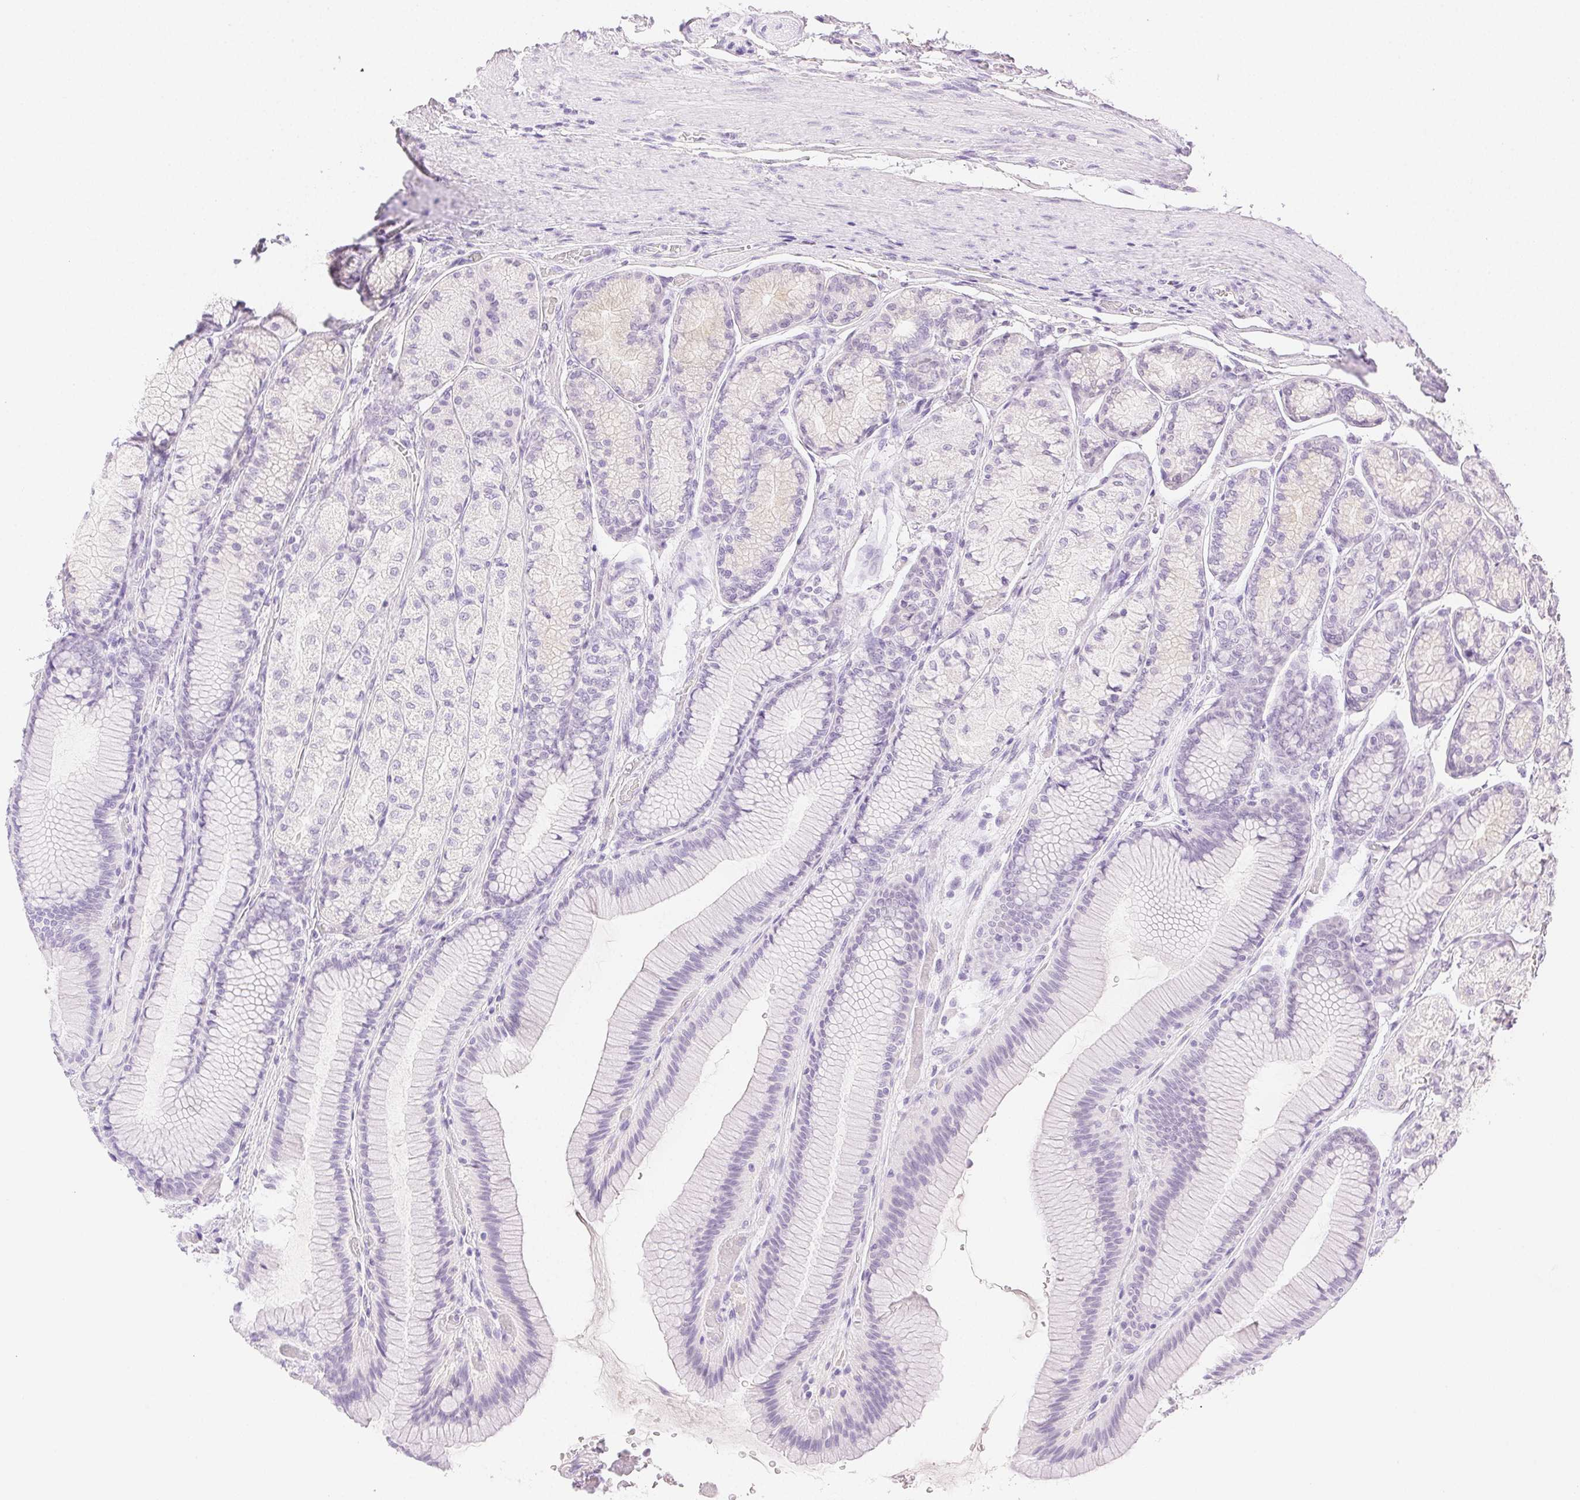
{"staining": {"intensity": "negative", "quantity": "none", "location": "none"}, "tissue": "stomach", "cell_type": "Glandular cells", "image_type": "normal", "snomed": [{"axis": "morphology", "description": "Normal tissue, NOS"}, {"axis": "morphology", "description": "Adenocarcinoma, NOS"}, {"axis": "morphology", "description": "Adenocarcinoma, High grade"}, {"axis": "topography", "description": "Stomach, upper"}, {"axis": "topography", "description": "Stomach"}], "caption": "A photomicrograph of stomach stained for a protein demonstrates no brown staining in glandular cells.", "gene": "SPACA4", "patient": {"sex": "female", "age": 65}}